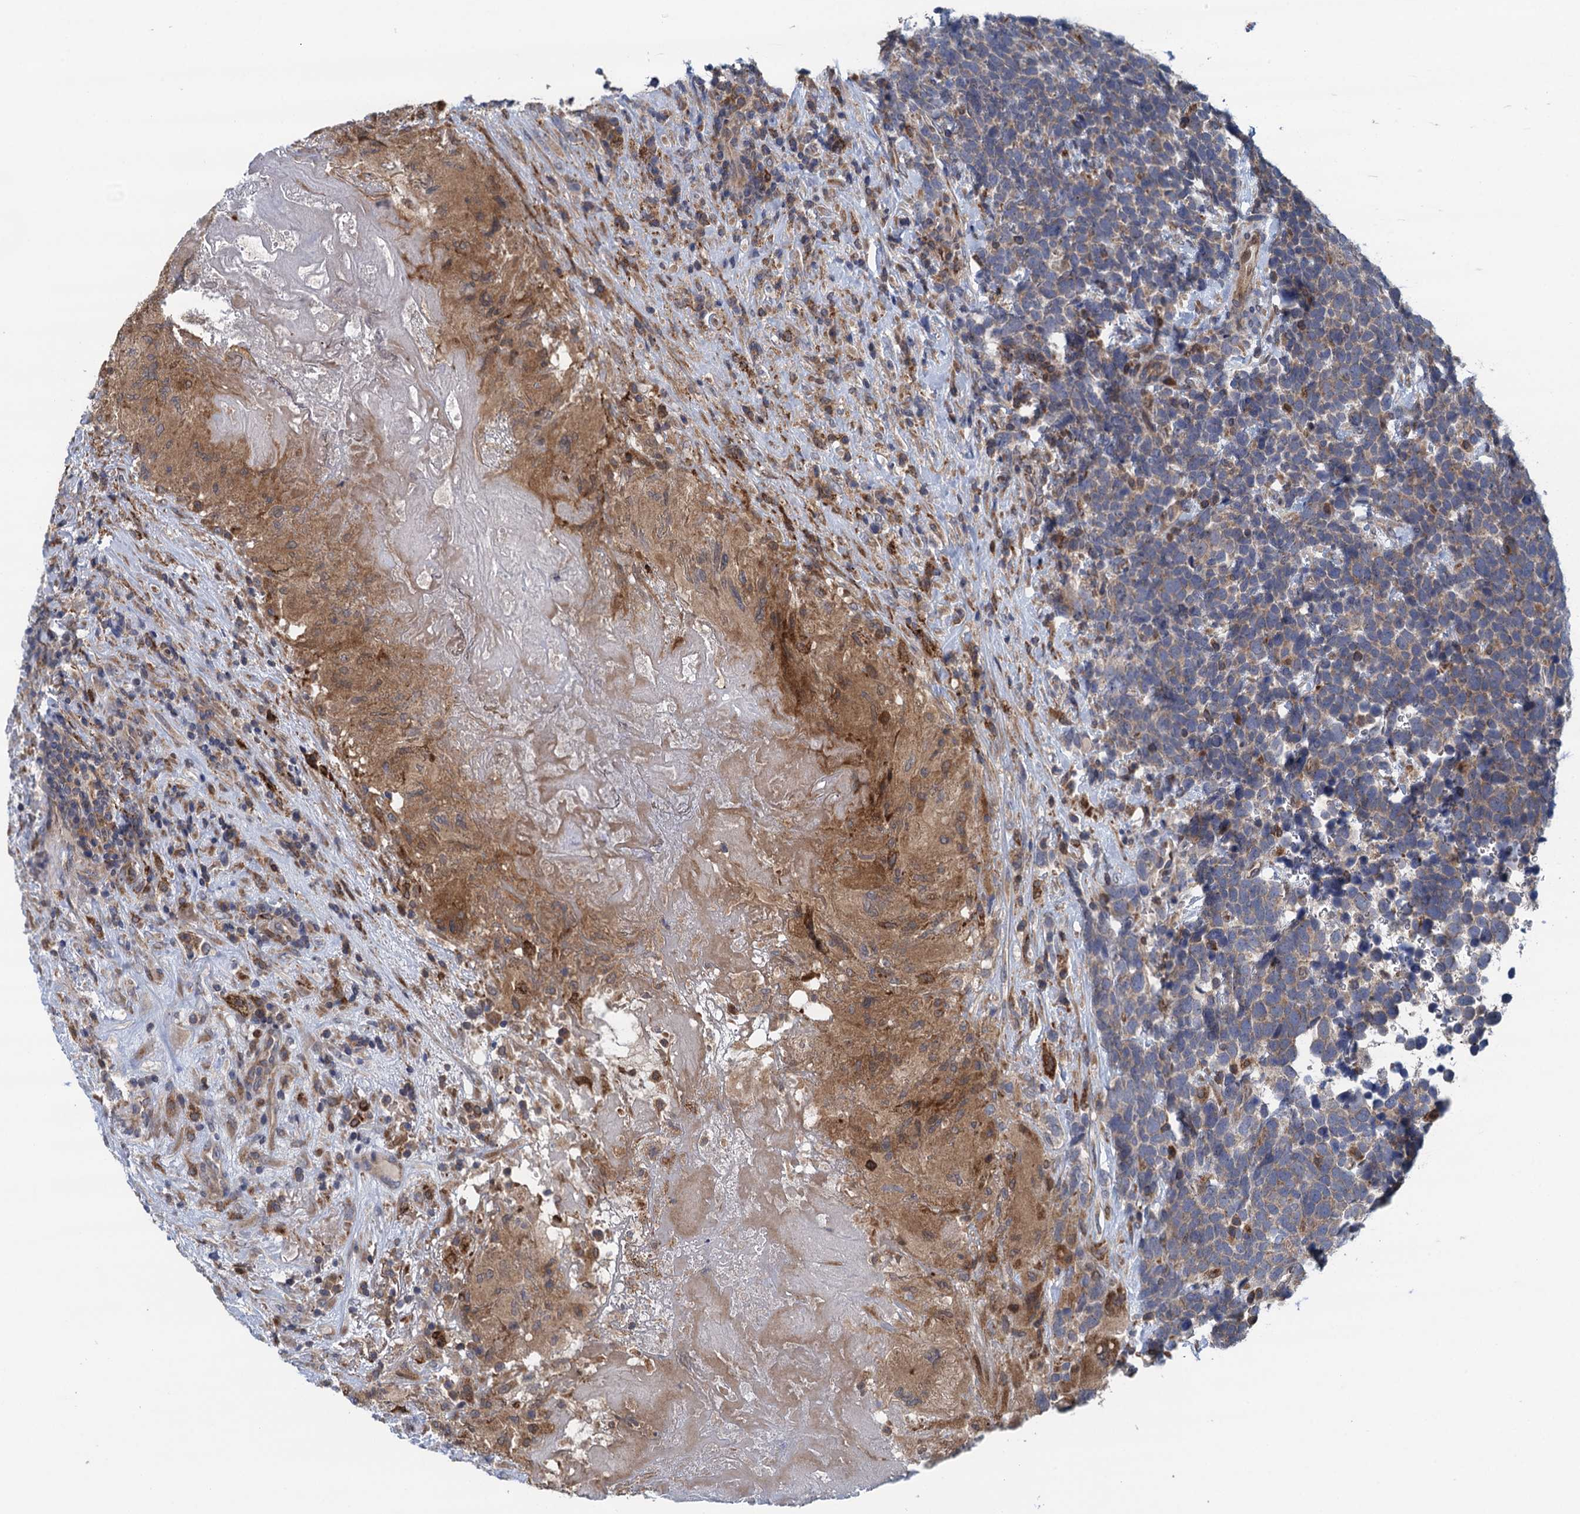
{"staining": {"intensity": "weak", "quantity": "<25%", "location": "cytoplasmic/membranous"}, "tissue": "urothelial cancer", "cell_type": "Tumor cells", "image_type": "cancer", "snomed": [{"axis": "morphology", "description": "Urothelial carcinoma, High grade"}, {"axis": "topography", "description": "Urinary bladder"}], "caption": "Tumor cells are negative for protein expression in human urothelial carcinoma (high-grade).", "gene": "CNTN5", "patient": {"sex": "female", "age": 82}}